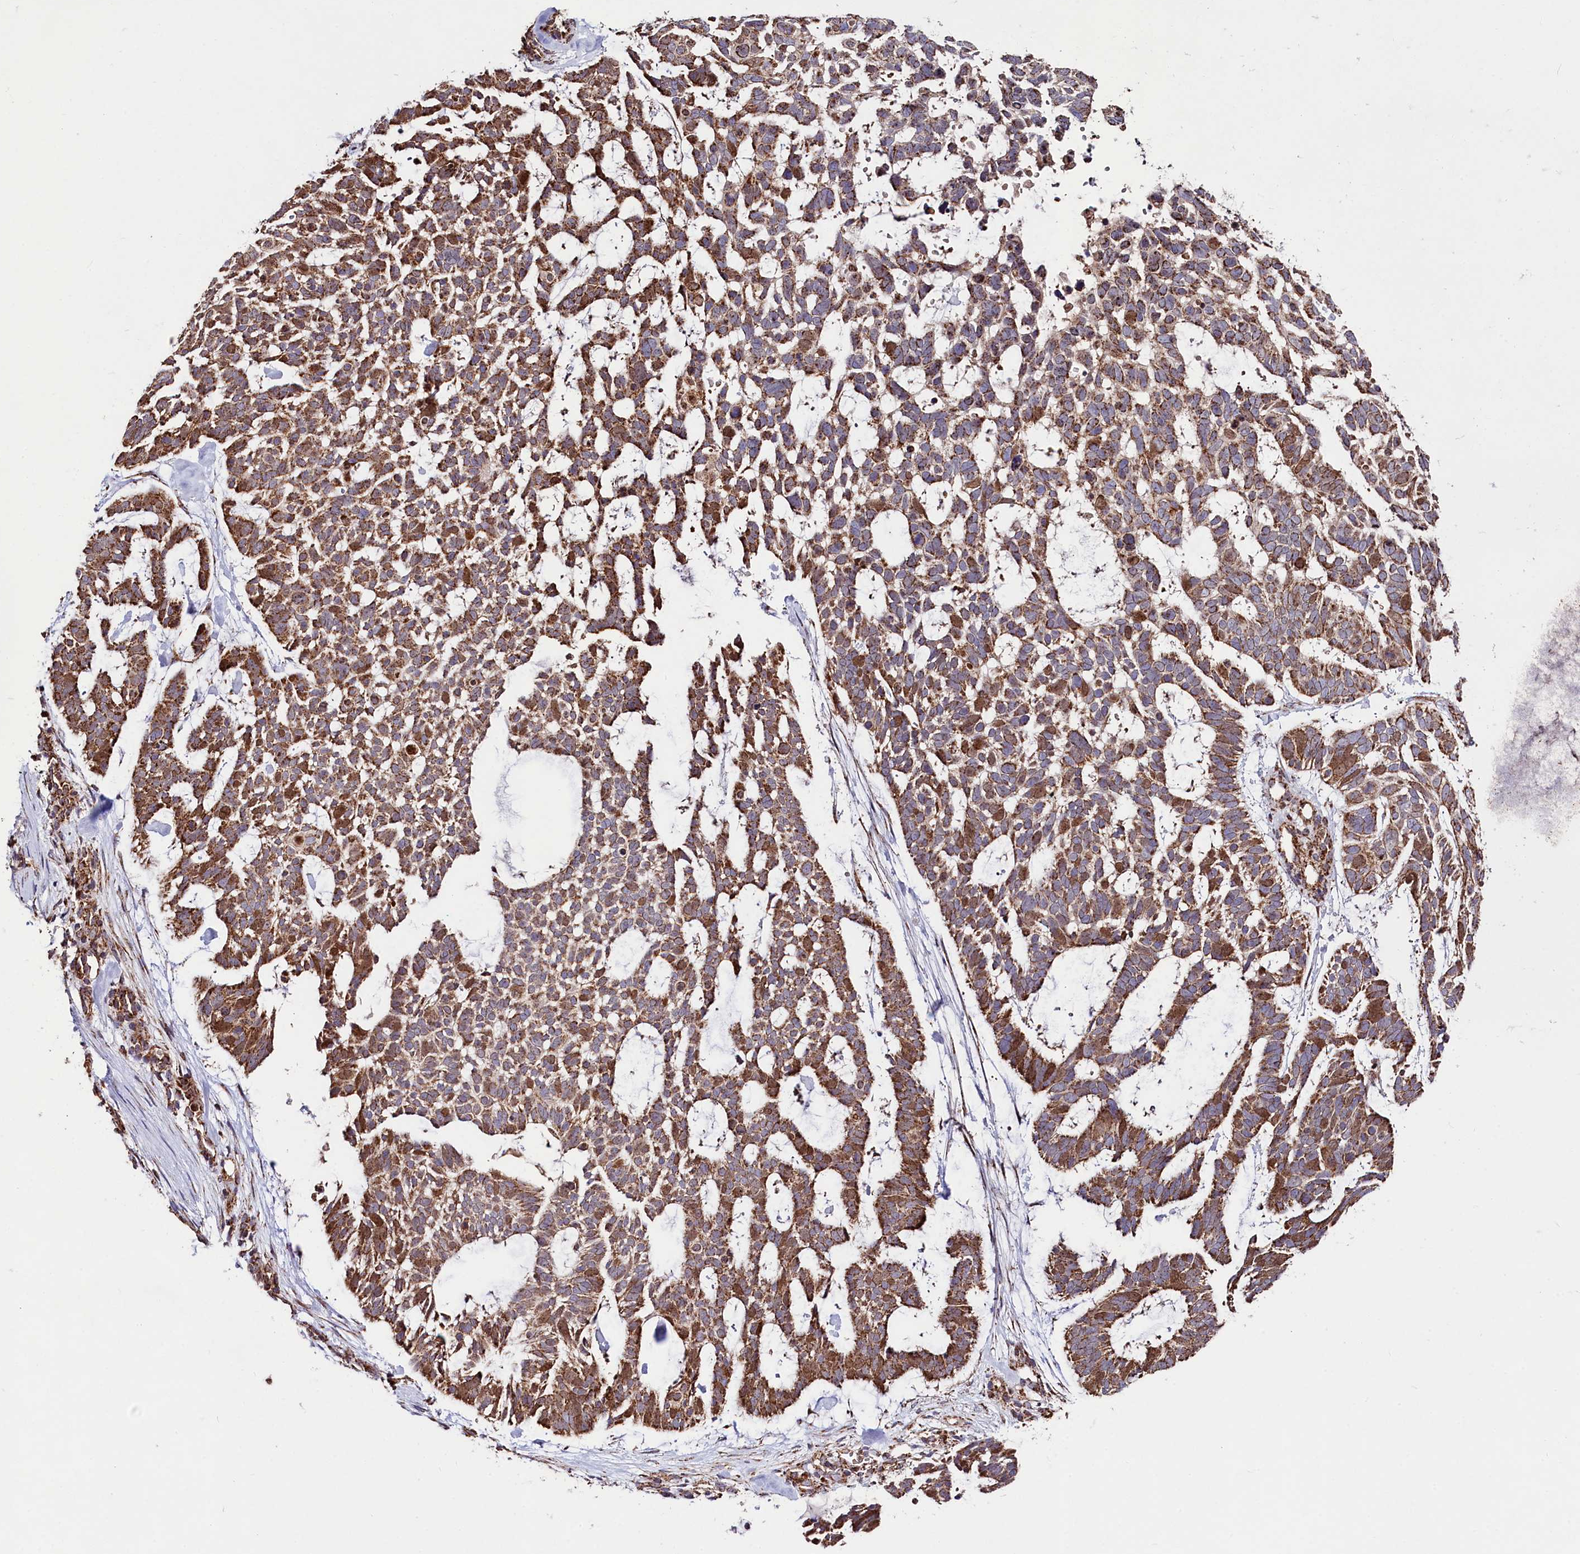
{"staining": {"intensity": "moderate", "quantity": ">75%", "location": "cytoplasmic/membranous"}, "tissue": "skin cancer", "cell_type": "Tumor cells", "image_type": "cancer", "snomed": [{"axis": "morphology", "description": "Basal cell carcinoma"}, {"axis": "topography", "description": "Skin"}], "caption": "Protein expression analysis of human skin cancer (basal cell carcinoma) reveals moderate cytoplasmic/membranous expression in about >75% of tumor cells. (IHC, brightfield microscopy, high magnification).", "gene": "CLYBL", "patient": {"sex": "male", "age": 88}}